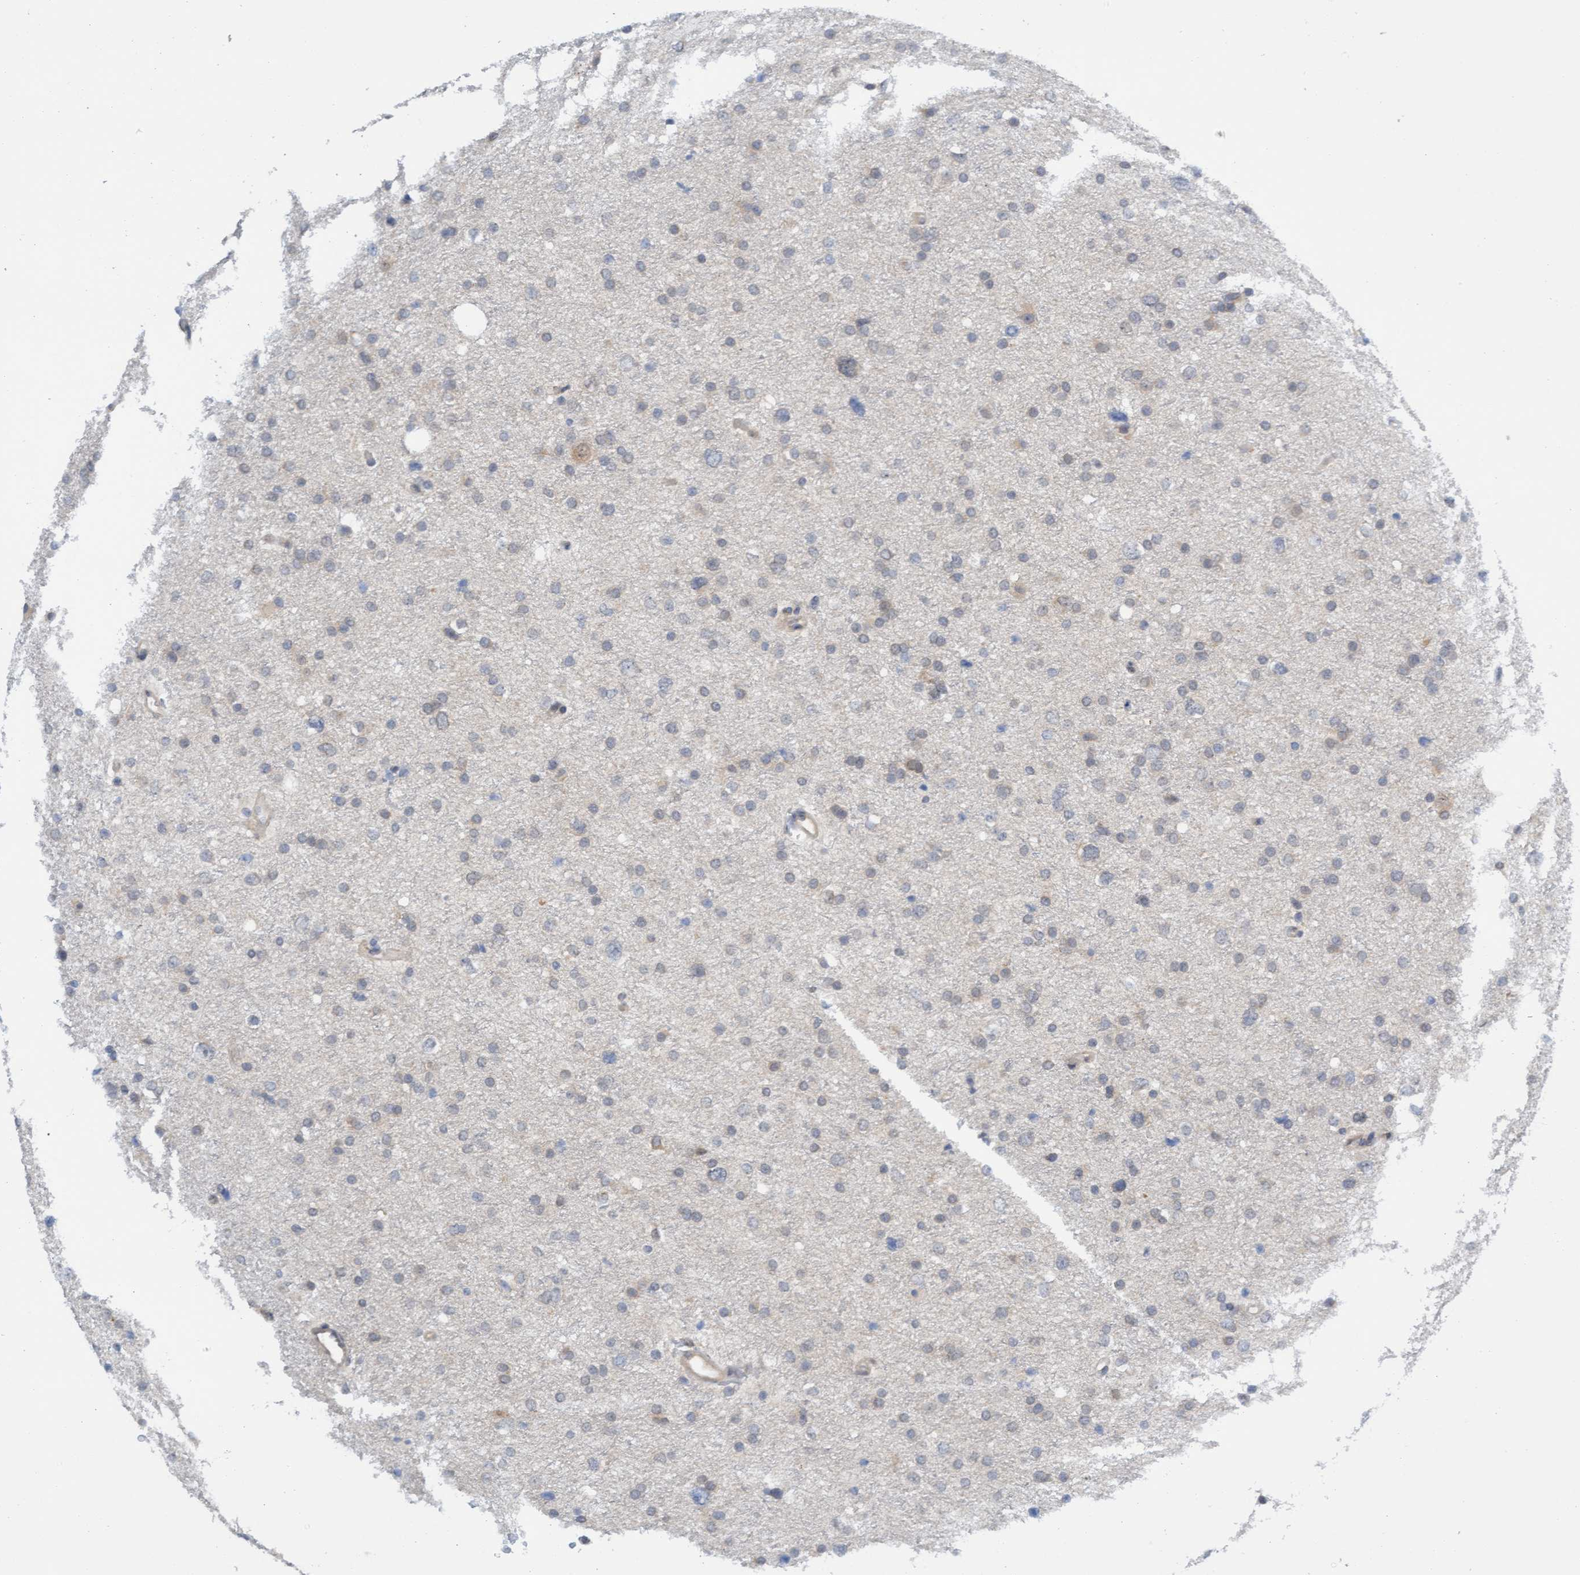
{"staining": {"intensity": "weak", "quantity": "<25%", "location": "cytoplasmic/membranous"}, "tissue": "glioma", "cell_type": "Tumor cells", "image_type": "cancer", "snomed": [{"axis": "morphology", "description": "Glioma, malignant, Low grade"}, {"axis": "topography", "description": "Brain"}], "caption": "Human glioma stained for a protein using IHC shows no staining in tumor cells.", "gene": "AMZ2", "patient": {"sex": "female", "age": 37}}